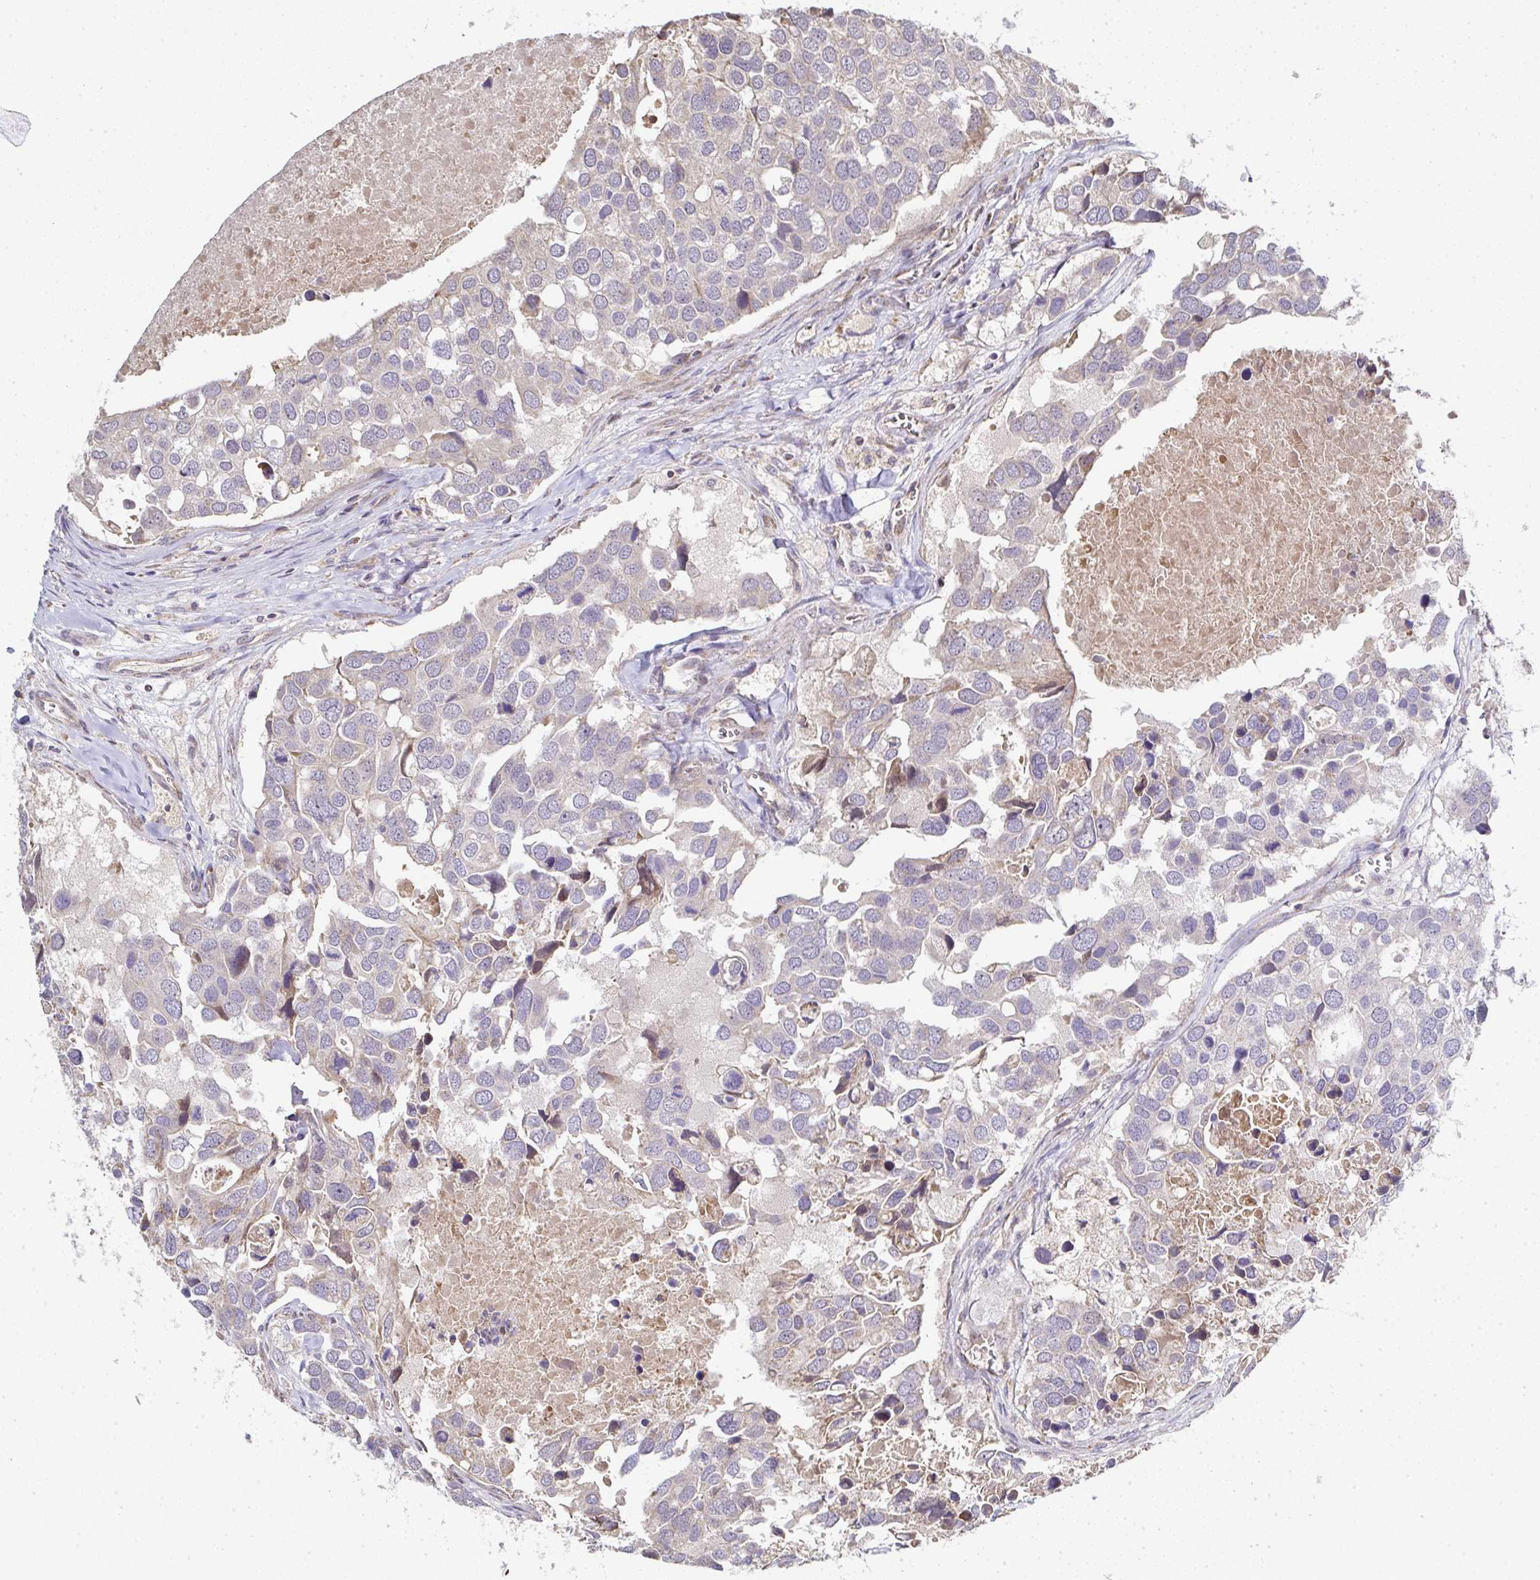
{"staining": {"intensity": "negative", "quantity": "none", "location": "none"}, "tissue": "breast cancer", "cell_type": "Tumor cells", "image_type": "cancer", "snomed": [{"axis": "morphology", "description": "Duct carcinoma"}, {"axis": "topography", "description": "Breast"}], "caption": "High magnification brightfield microscopy of breast intraductal carcinoma stained with DAB (3,3'-diaminobenzidine) (brown) and counterstained with hematoxylin (blue): tumor cells show no significant expression.", "gene": "AGTPBP1", "patient": {"sex": "female", "age": 83}}